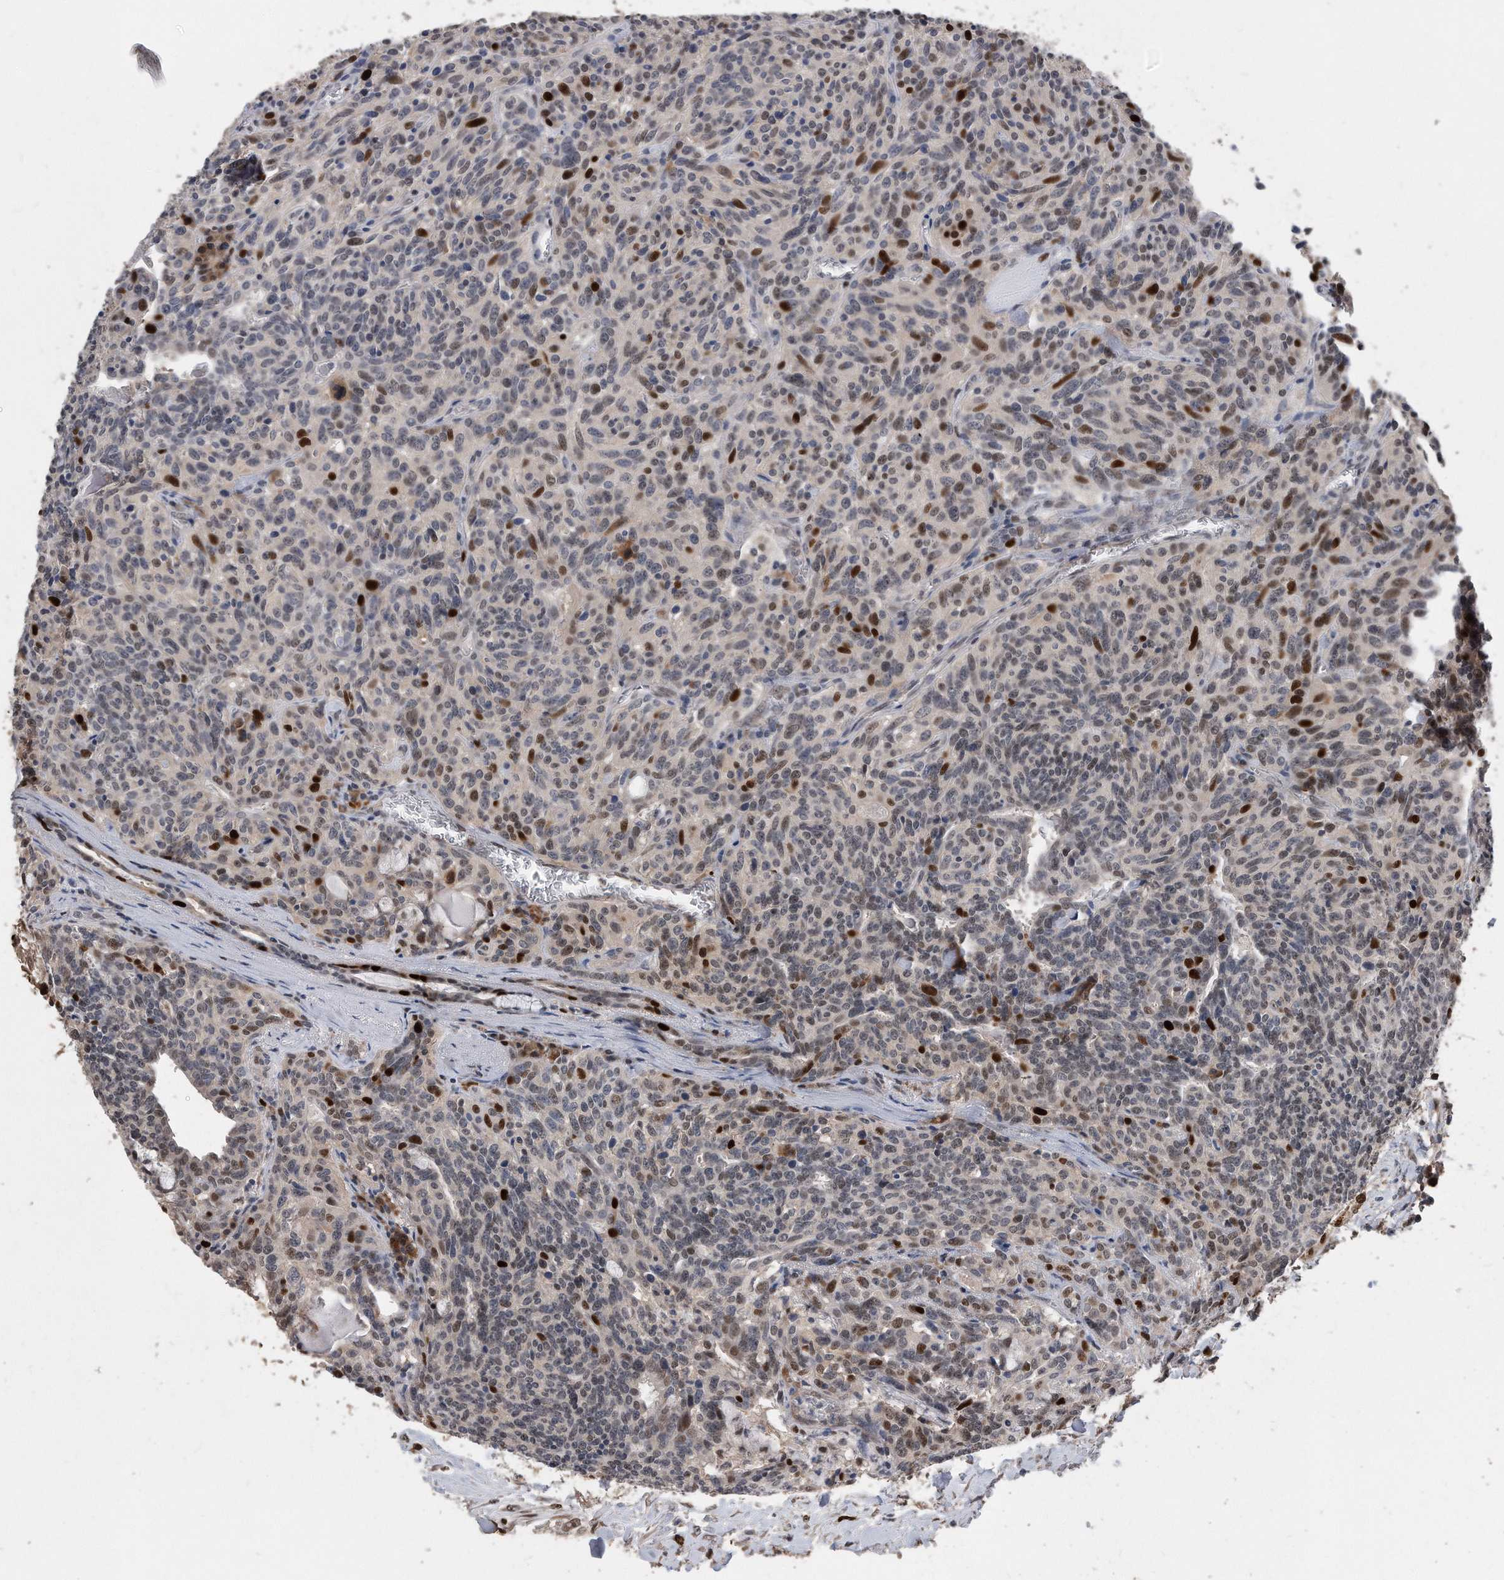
{"staining": {"intensity": "strong", "quantity": "25%-75%", "location": "nuclear"}, "tissue": "carcinoid", "cell_type": "Tumor cells", "image_type": "cancer", "snomed": [{"axis": "morphology", "description": "Carcinoid, malignant, NOS"}, {"axis": "topography", "description": "Lung"}], "caption": "Carcinoid tissue displays strong nuclear positivity in about 25%-75% of tumor cells", "gene": "PCNA", "patient": {"sex": "female", "age": 46}}